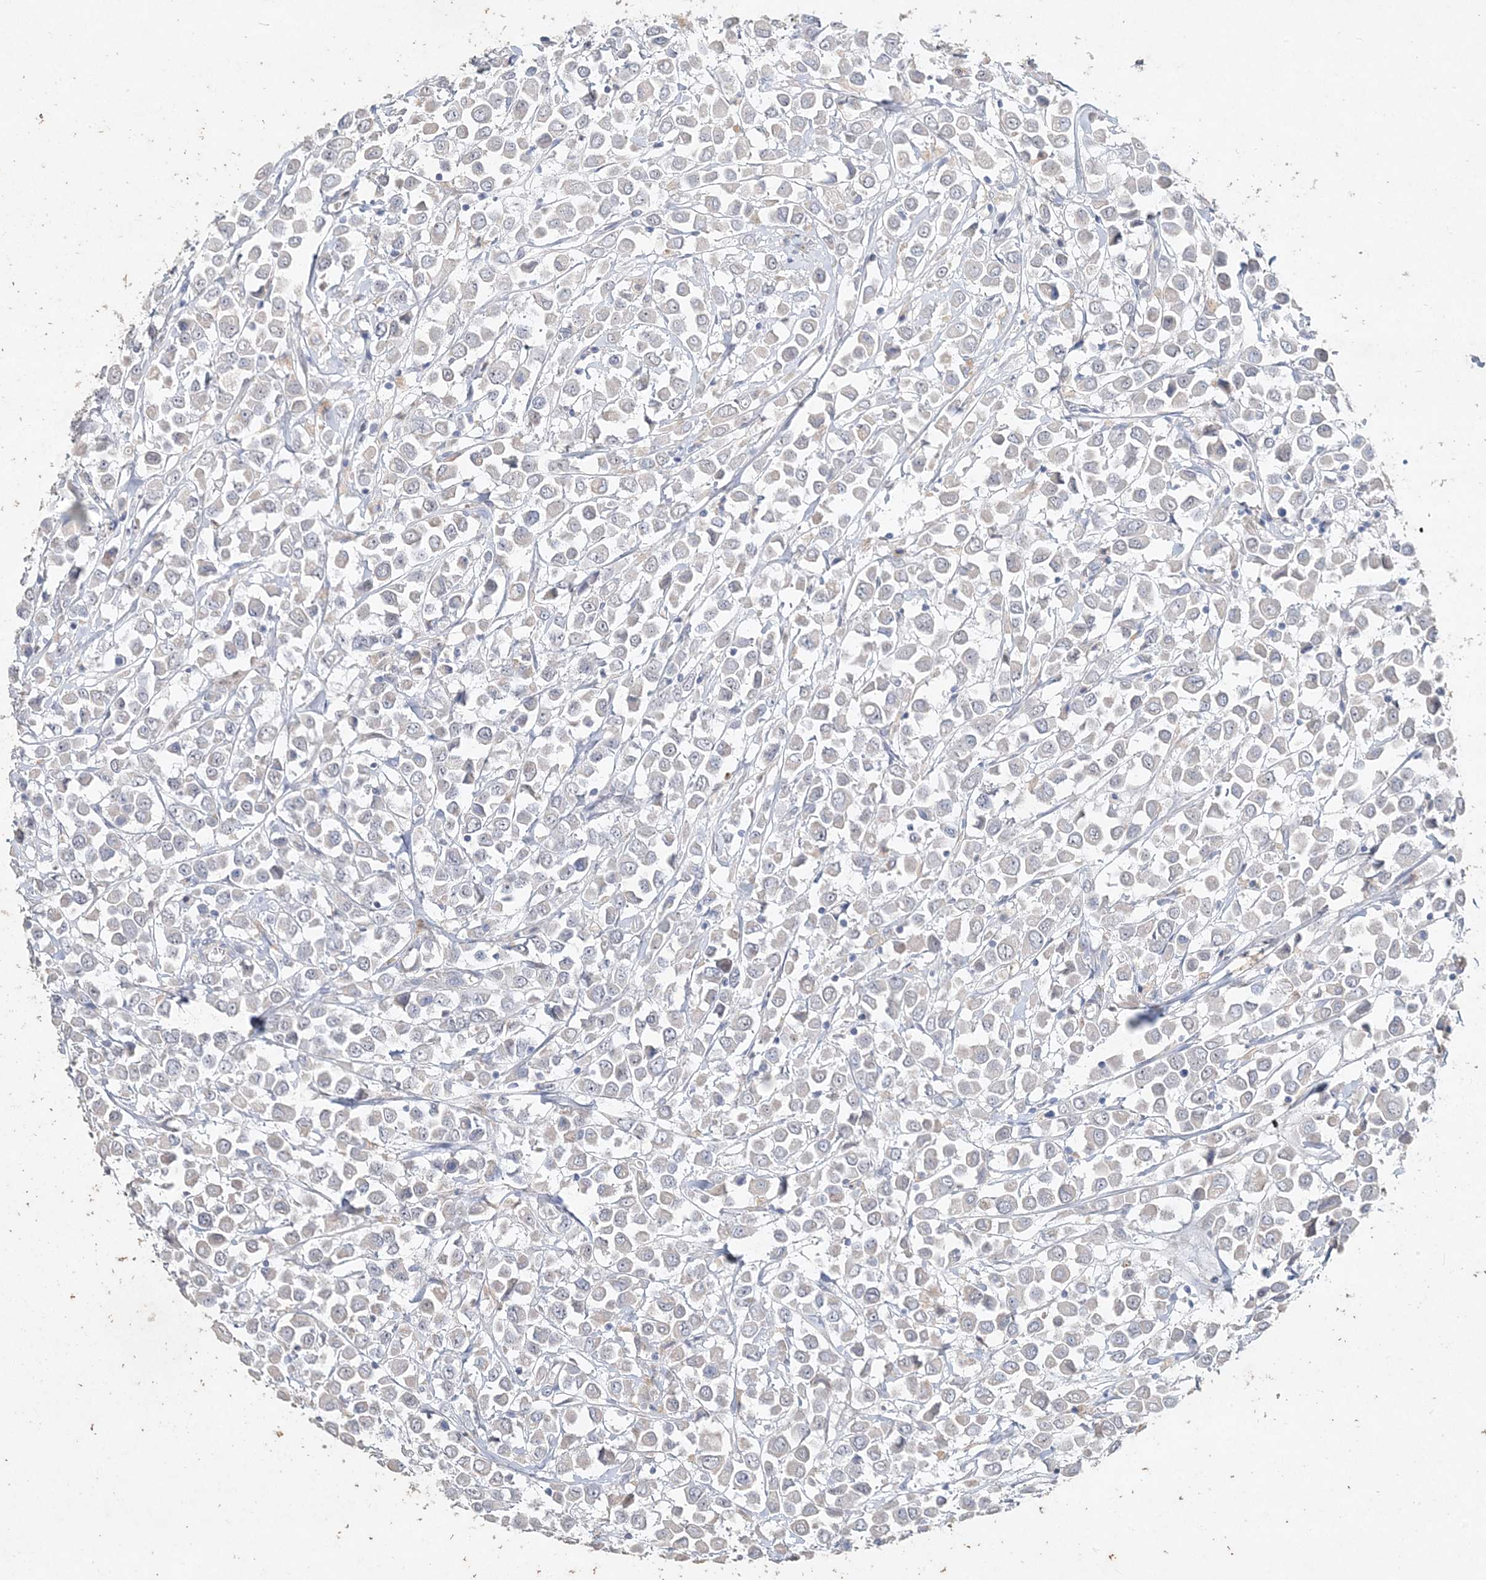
{"staining": {"intensity": "negative", "quantity": "none", "location": "none"}, "tissue": "breast cancer", "cell_type": "Tumor cells", "image_type": "cancer", "snomed": [{"axis": "morphology", "description": "Duct carcinoma"}, {"axis": "topography", "description": "Breast"}], "caption": "Tumor cells show no significant positivity in breast cancer (invasive ductal carcinoma).", "gene": "DNAH5", "patient": {"sex": "female", "age": 61}}